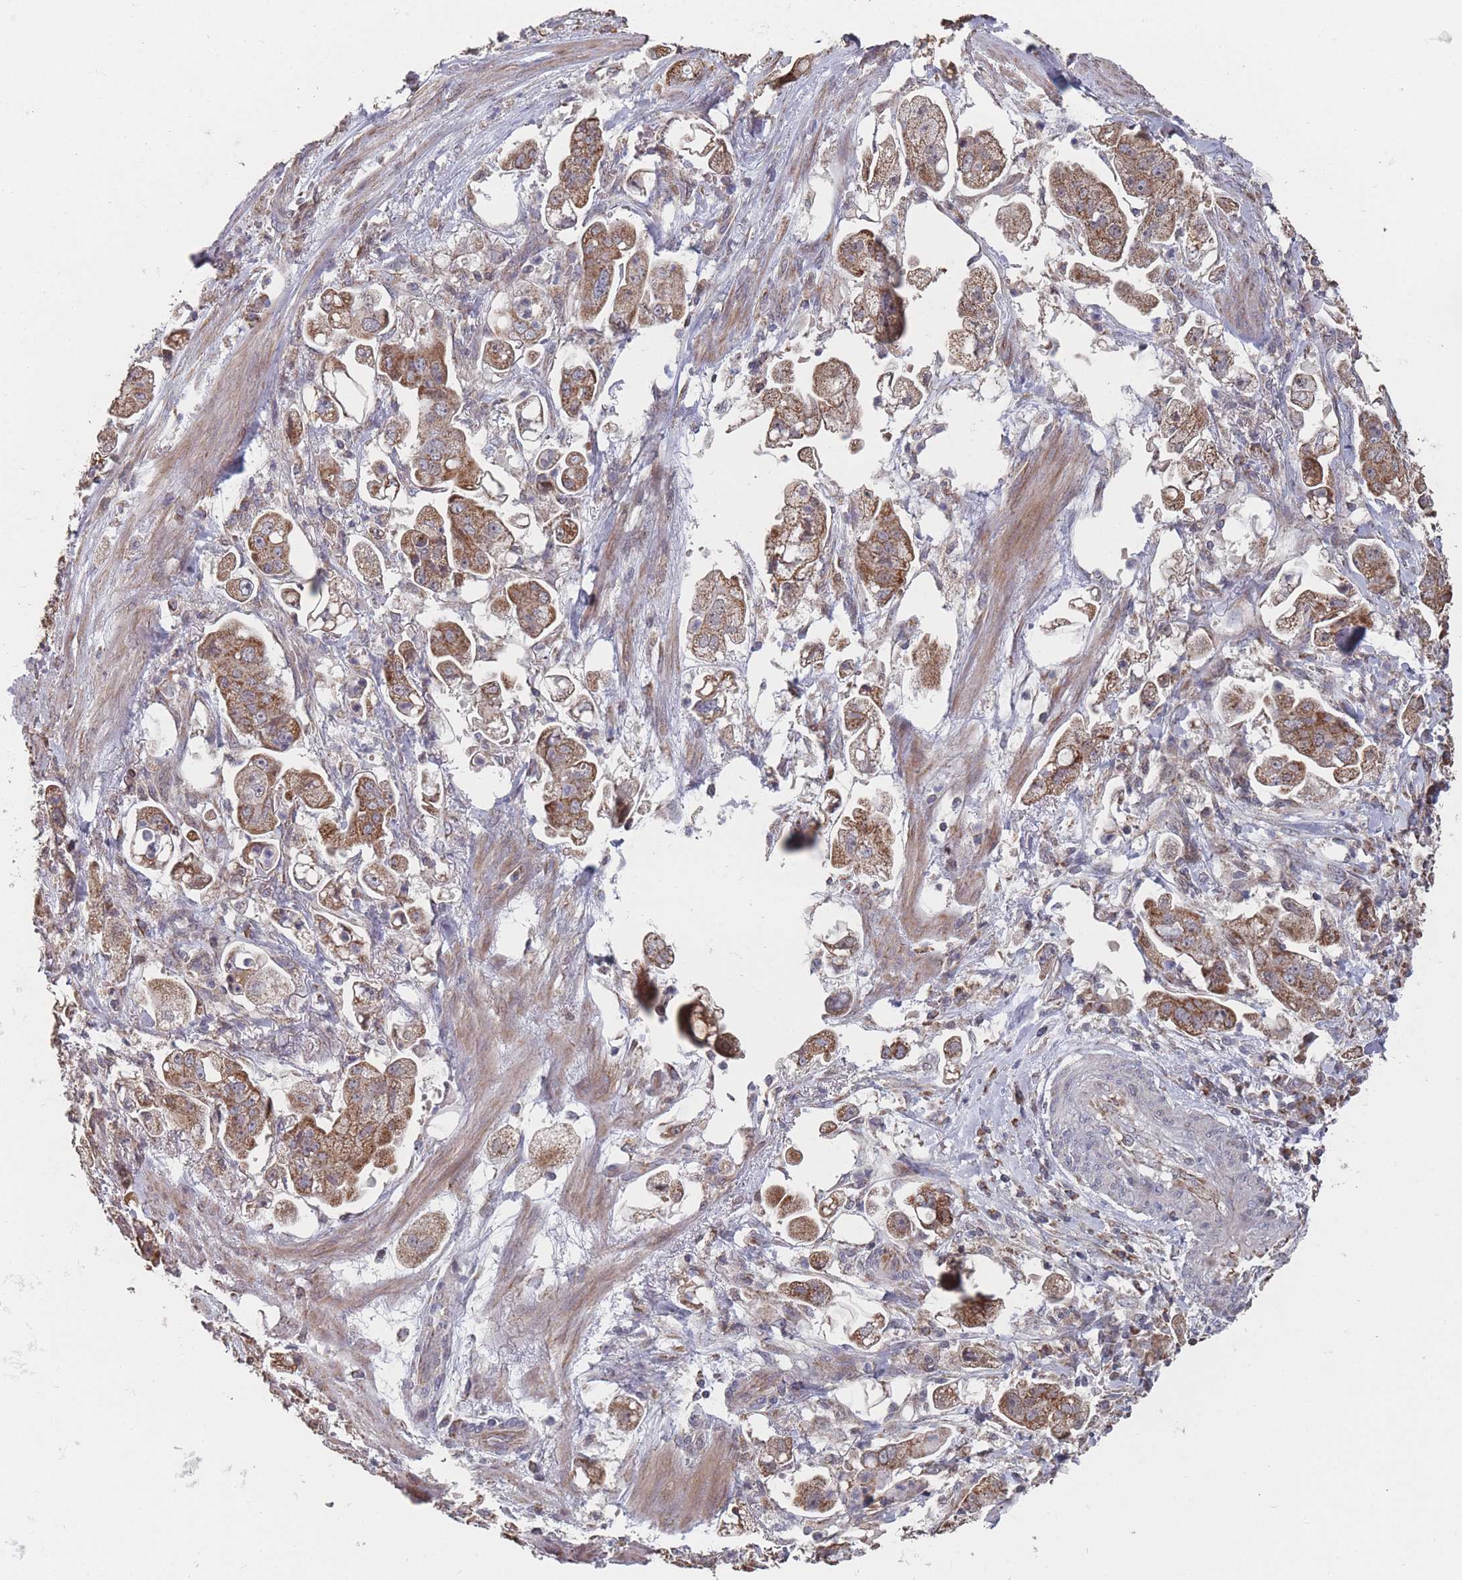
{"staining": {"intensity": "moderate", "quantity": ">75%", "location": "cytoplasmic/membranous"}, "tissue": "stomach cancer", "cell_type": "Tumor cells", "image_type": "cancer", "snomed": [{"axis": "morphology", "description": "Adenocarcinoma, NOS"}, {"axis": "topography", "description": "Stomach"}], "caption": "Moderate cytoplasmic/membranous protein staining is appreciated in about >75% of tumor cells in stomach cancer.", "gene": "PSMB3", "patient": {"sex": "male", "age": 62}}